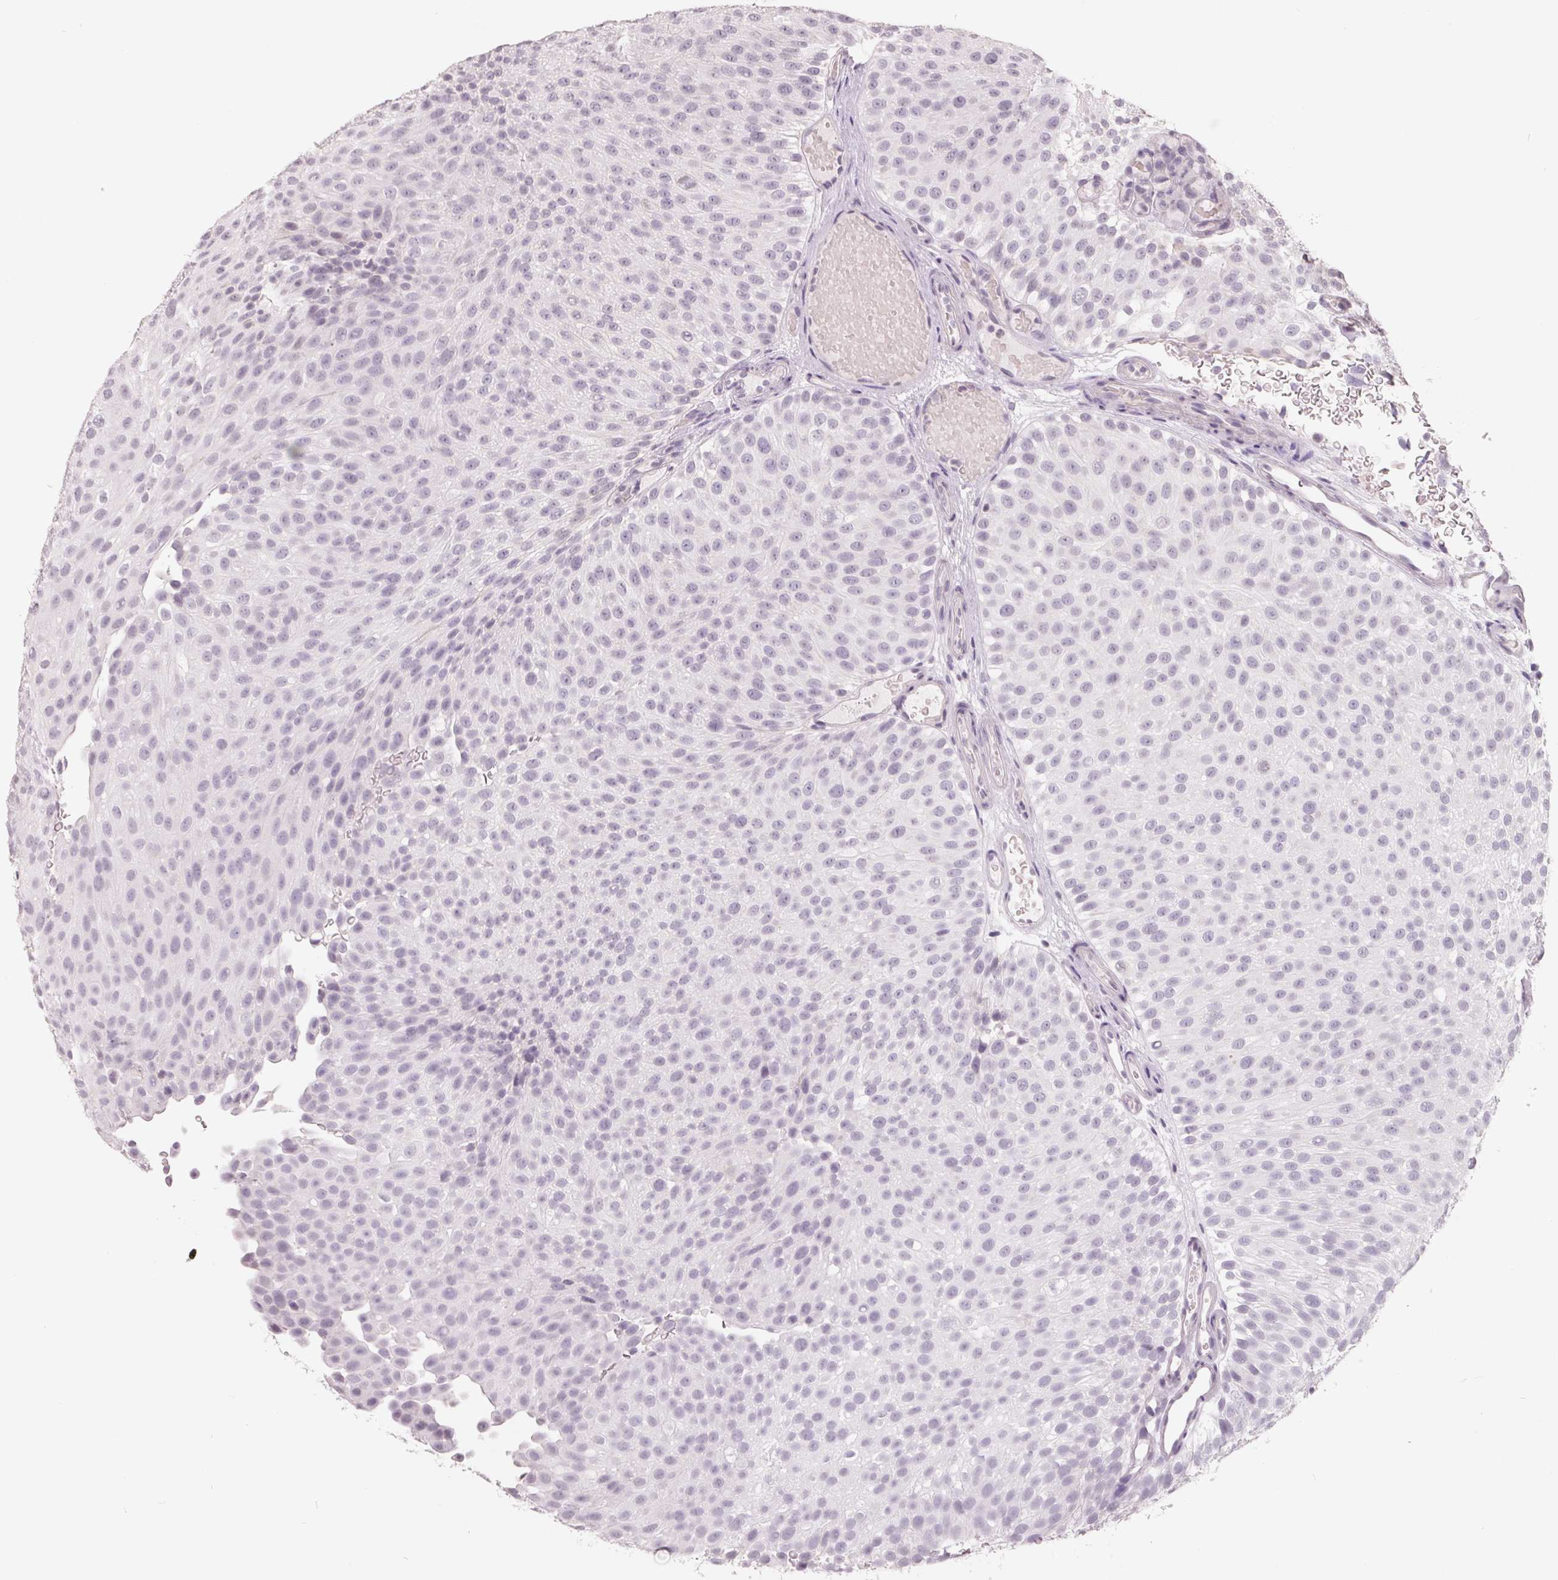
{"staining": {"intensity": "negative", "quantity": "none", "location": "none"}, "tissue": "urothelial cancer", "cell_type": "Tumor cells", "image_type": "cancer", "snomed": [{"axis": "morphology", "description": "Urothelial carcinoma, Low grade"}, {"axis": "topography", "description": "Urinary bladder"}], "caption": "A high-resolution image shows immunohistochemistry (IHC) staining of low-grade urothelial carcinoma, which exhibits no significant staining in tumor cells.", "gene": "FTCD", "patient": {"sex": "male", "age": 78}}